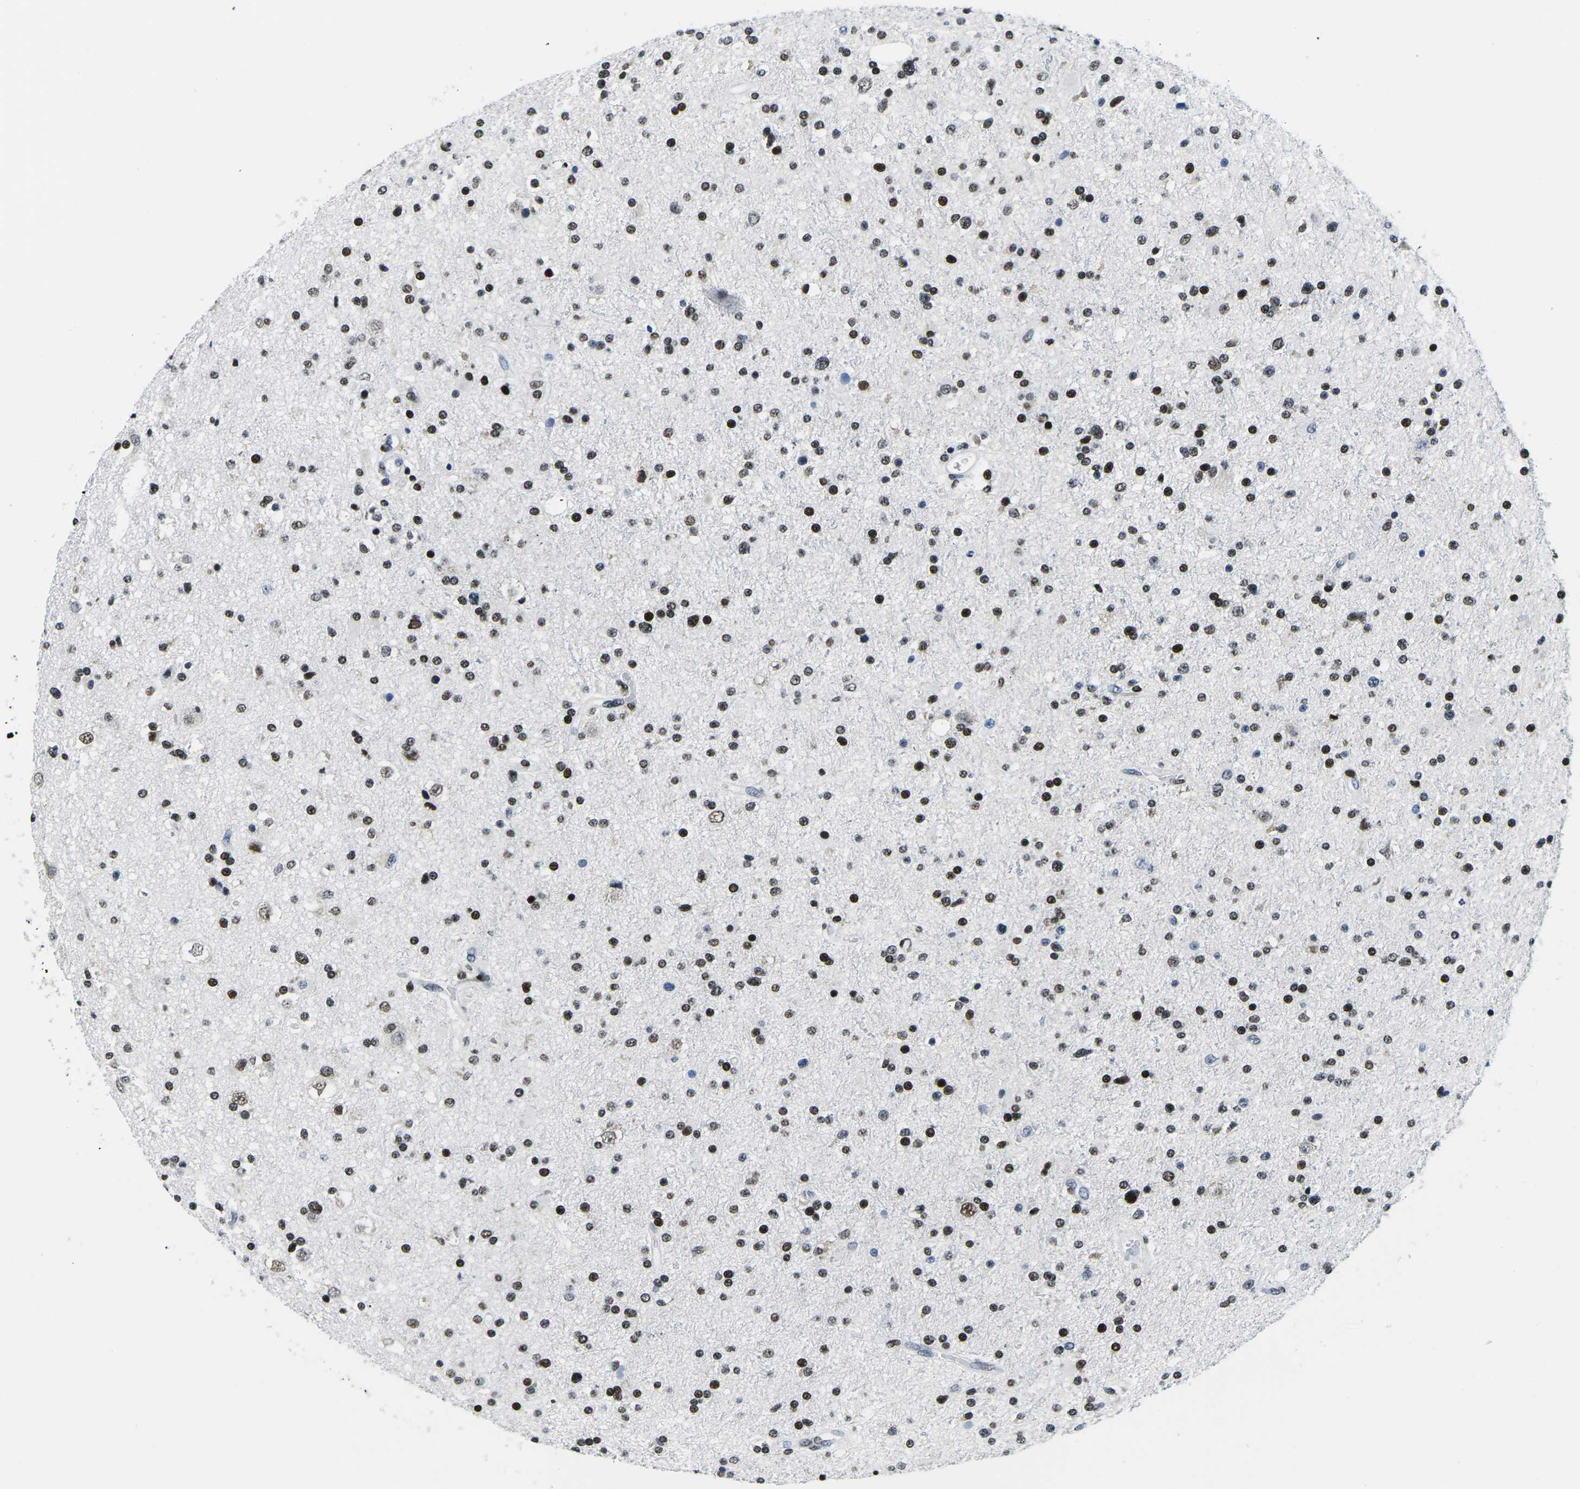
{"staining": {"intensity": "strong", "quantity": "25%-75%", "location": "nuclear"}, "tissue": "glioma", "cell_type": "Tumor cells", "image_type": "cancer", "snomed": [{"axis": "morphology", "description": "Glioma, malignant, High grade"}, {"axis": "topography", "description": "Brain"}], "caption": "Glioma stained with DAB (3,3'-diaminobenzidine) IHC displays high levels of strong nuclear expression in approximately 25%-75% of tumor cells.", "gene": "ATF1", "patient": {"sex": "male", "age": 33}}